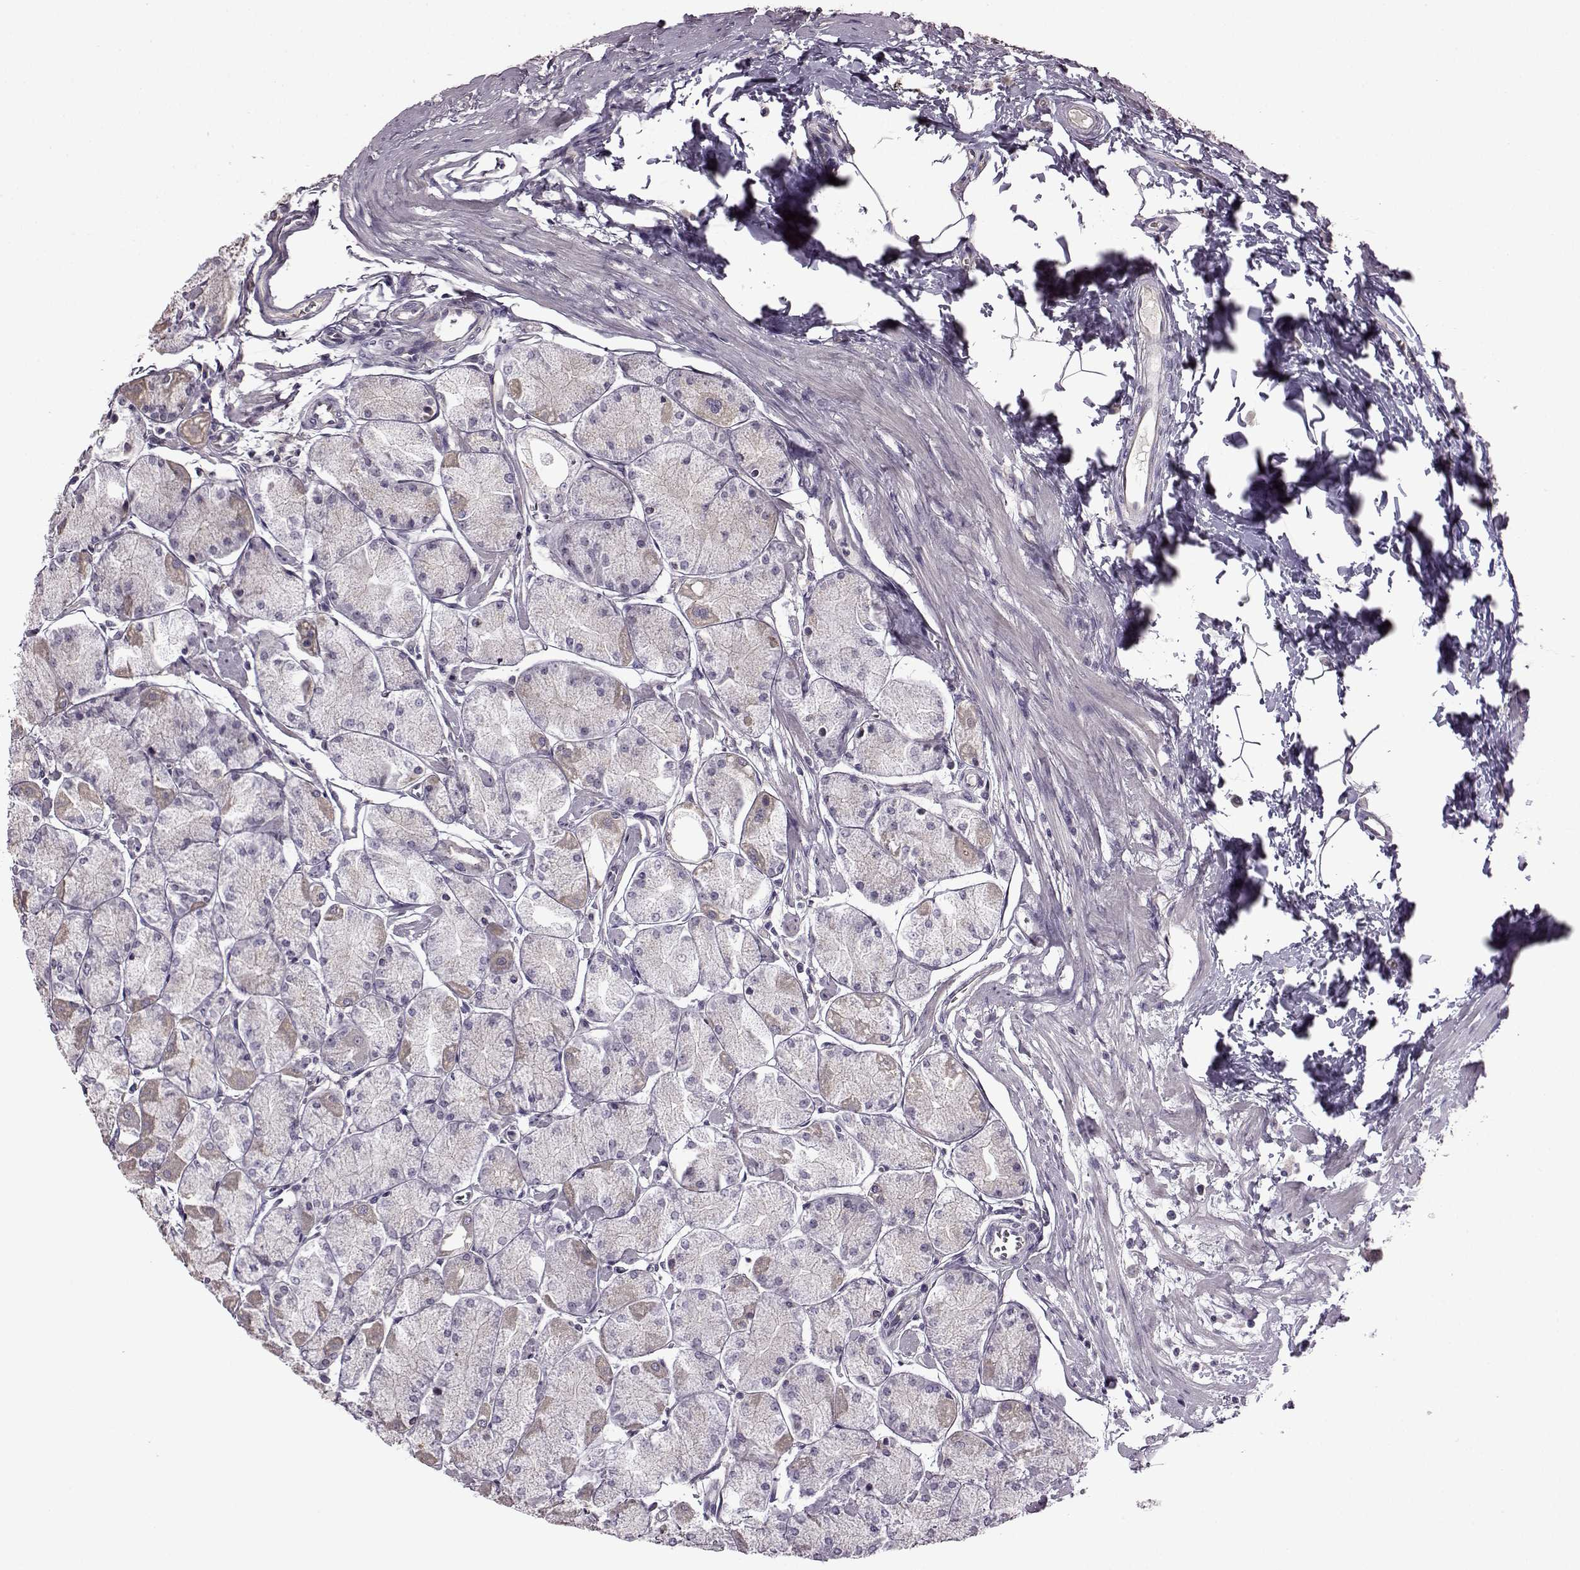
{"staining": {"intensity": "negative", "quantity": "none", "location": "none"}, "tissue": "stomach", "cell_type": "Glandular cells", "image_type": "normal", "snomed": [{"axis": "morphology", "description": "Normal tissue, NOS"}, {"axis": "topography", "description": "Stomach, upper"}], "caption": "Micrograph shows no significant protein staining in glandular cells of unremarkable stomach. (IHC, brightfield microscopy, high magnification).", "gene": "EDDM3B", "patient": {"sex": "male", "age": 60}}